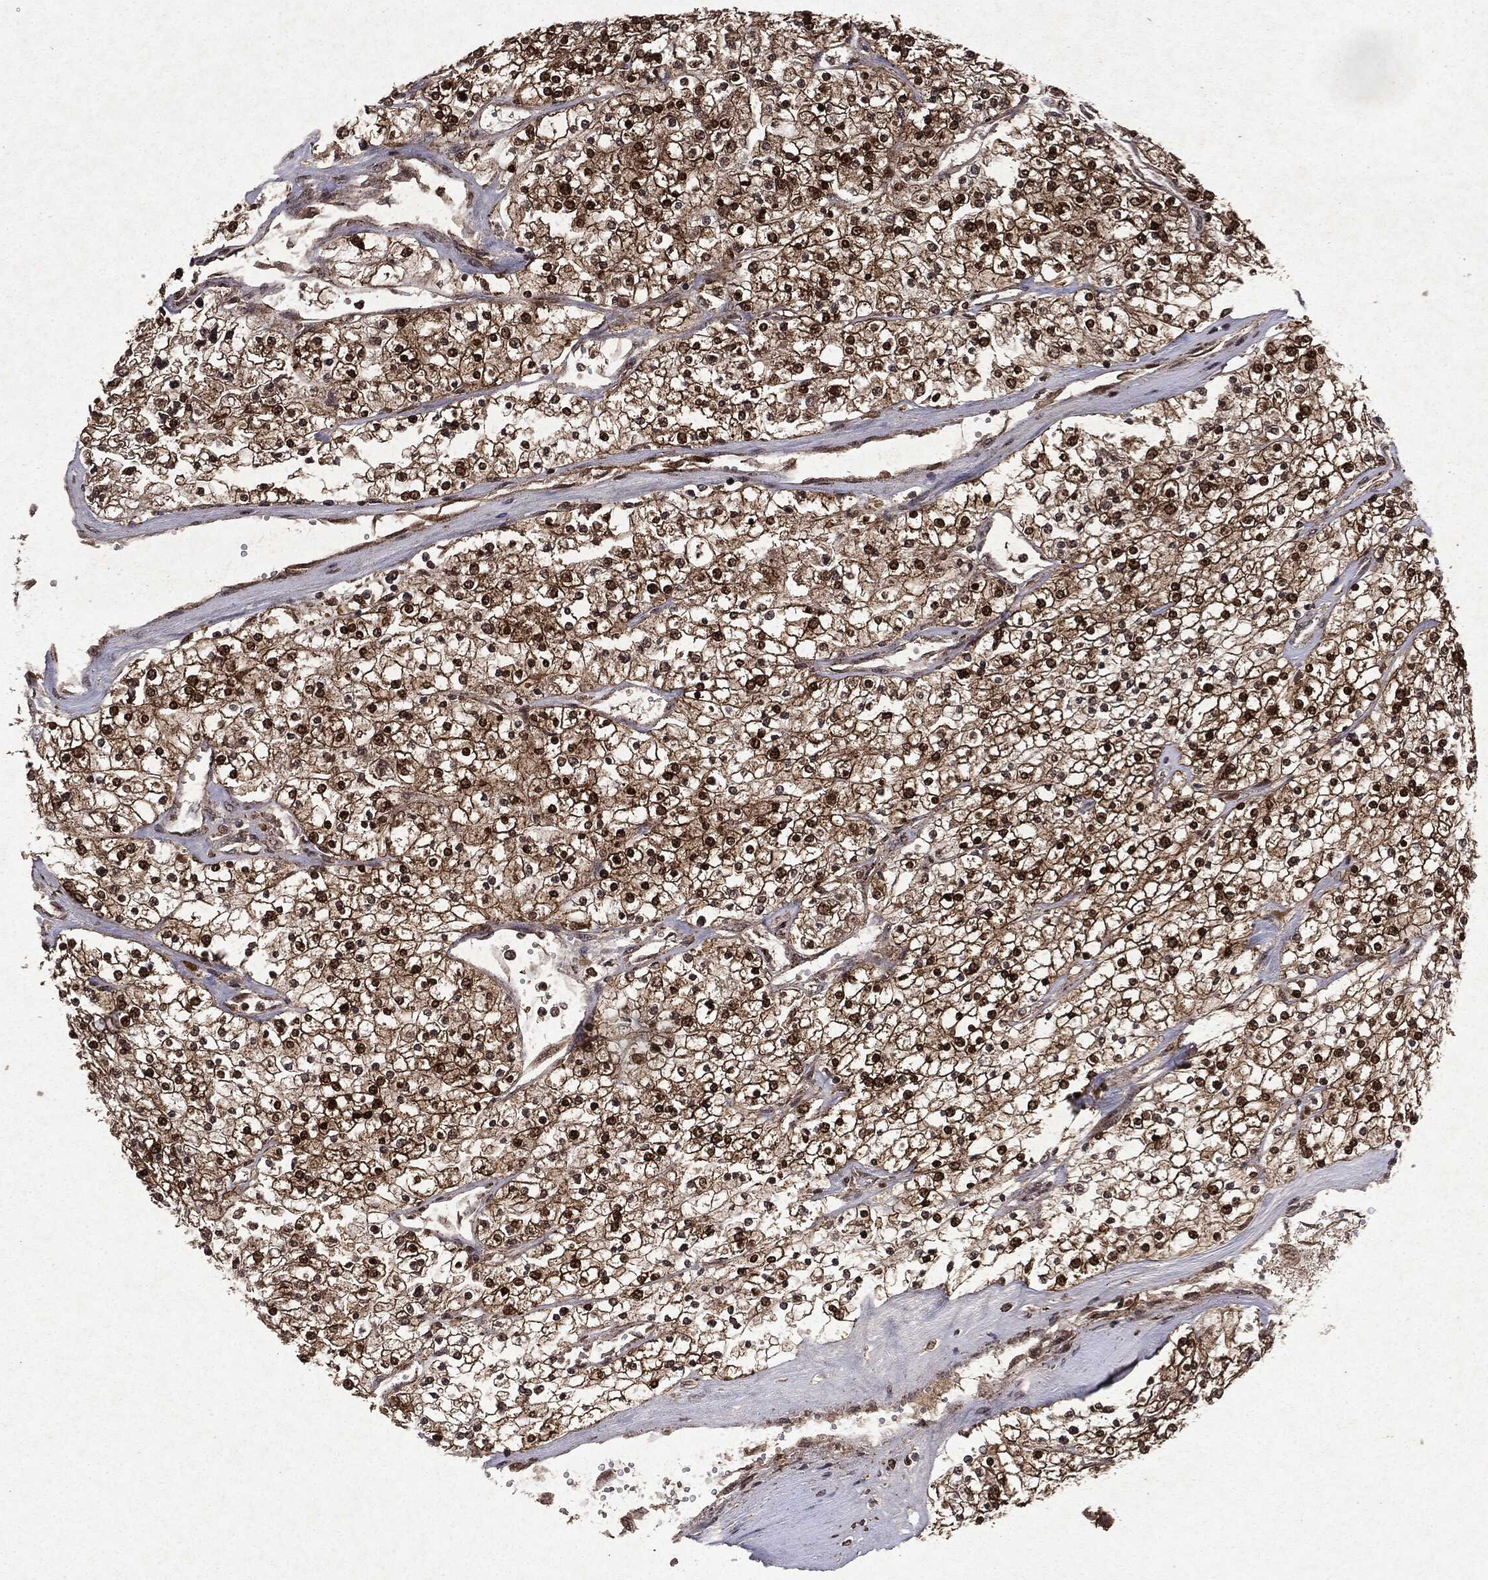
{"staining": {"intensity": "strong", "quantity": ">75%", "location": "cytoplasmic/membranous,nuclear"}, "tissue": "renal cancer", "cell_type": "Tumor cells", "image_type": "cancer", "snomed": [{"axis": "morphology", "description": "Adenocarcinoma, NOS"}, {"axis": "topography", "description": "Kidney"}], "caption": "Renal cancer (adenocarcinoma) stained with immunohistochemistry (IHC) exhibits strong cytoplasmic/membranous and nuclear positivity in approximately >75% of tumor cells.", "gene": "PEBP1", "patient": {"sex": "male", "age": 80}}